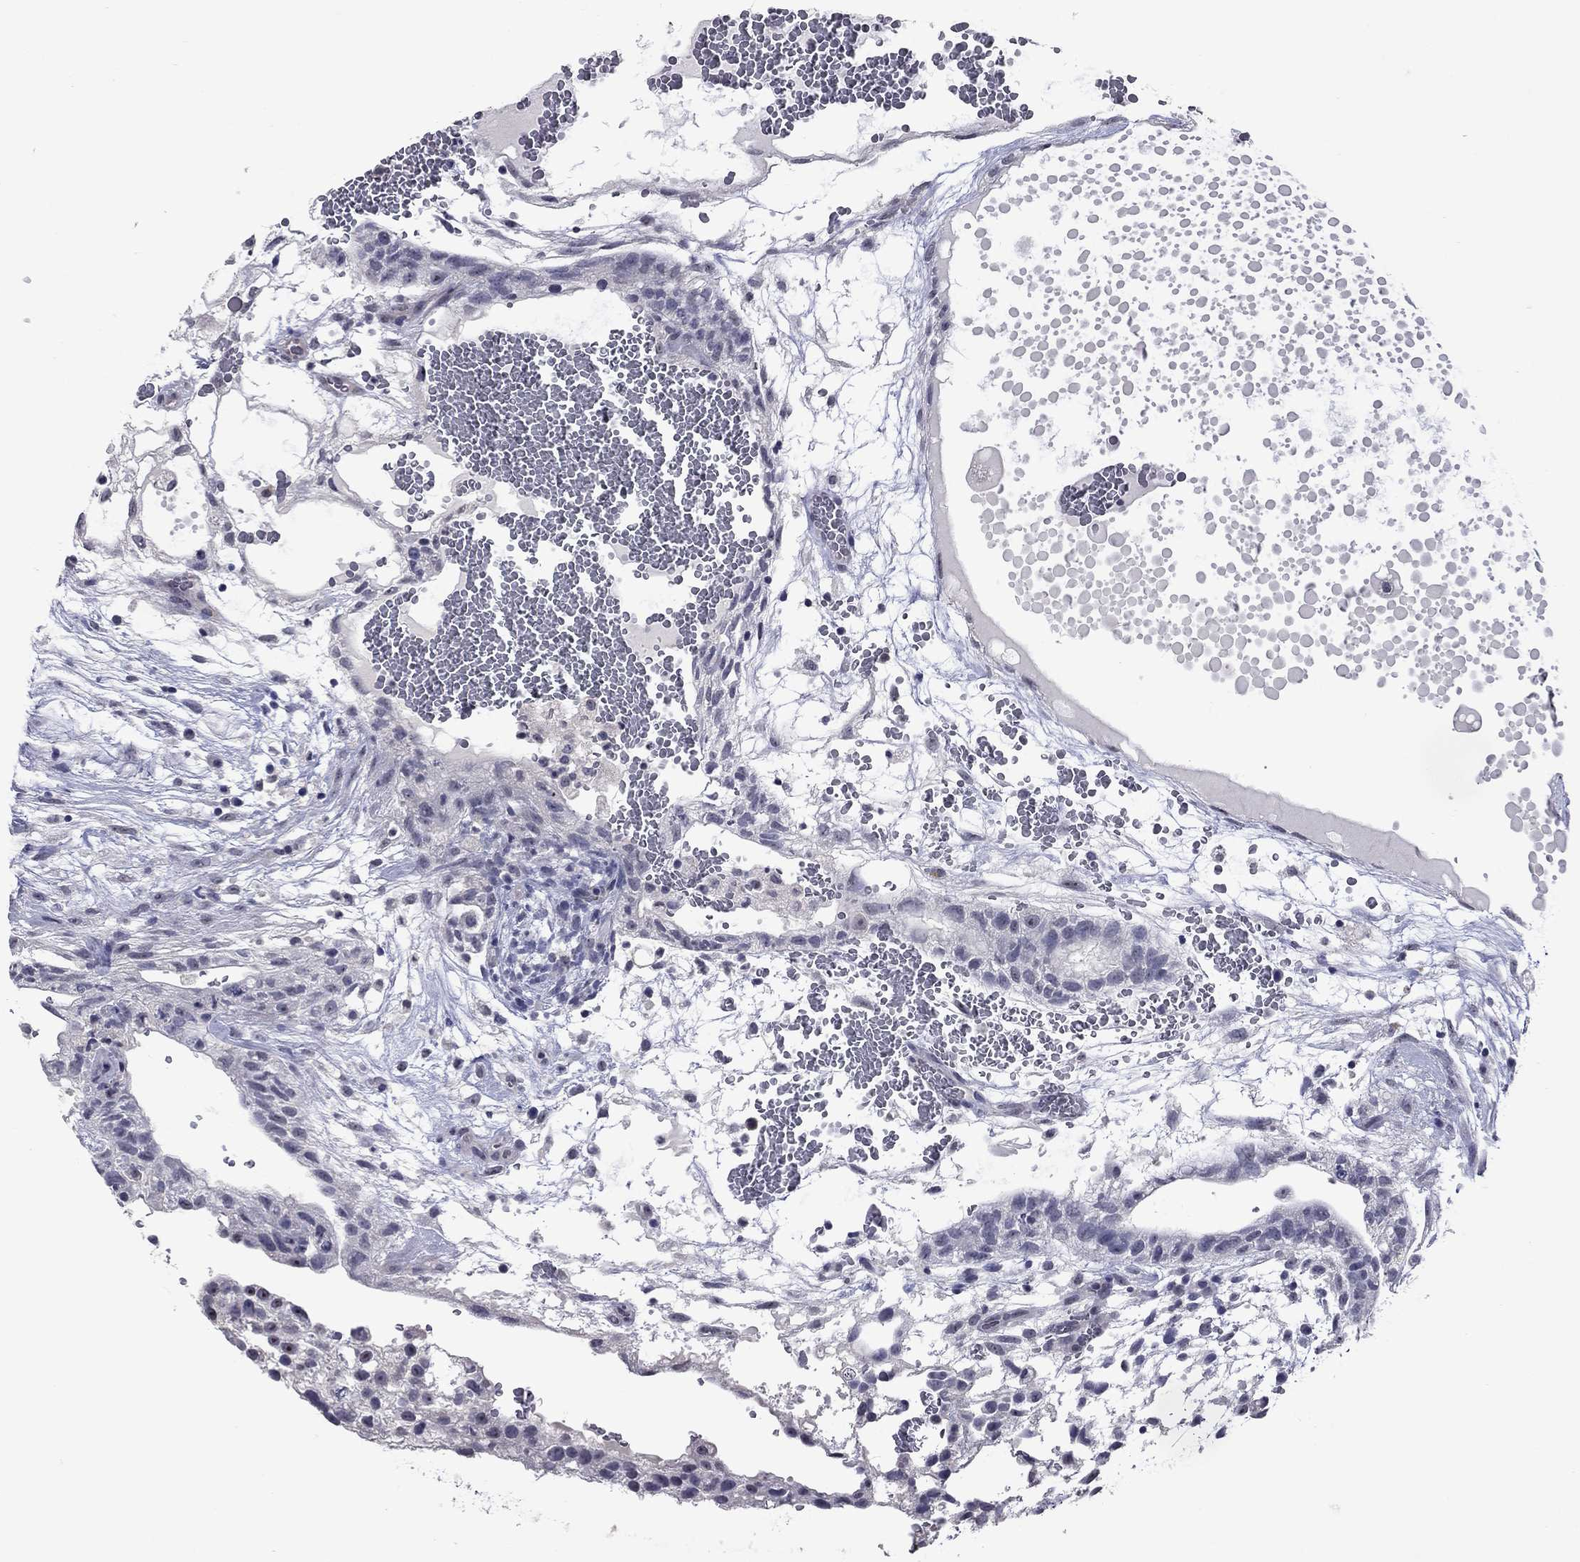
{"staining": {"intensity": "negative", "quantity": "none", "location": "none"}, "tissue": "testis cancer", "cell_type": "Tumor cells", "image_type": "cancer", "snomed": [{"axis": "morphology", "description": "Normal tissue, NOS"}, {"axis": "morphology", "description": "Carcinoma, Embryonal, NOS"}, {"axis": "topography", "description": "Testis"}], "caption": "High power microscopy photomicrograph of an immunohistochemistry photomicrograph of embryonal carcinoma (testis), revealing no significant positivity in tumor cells.", "gene": "SHOC2", "patient": {"sex": "male", "age": 32}}